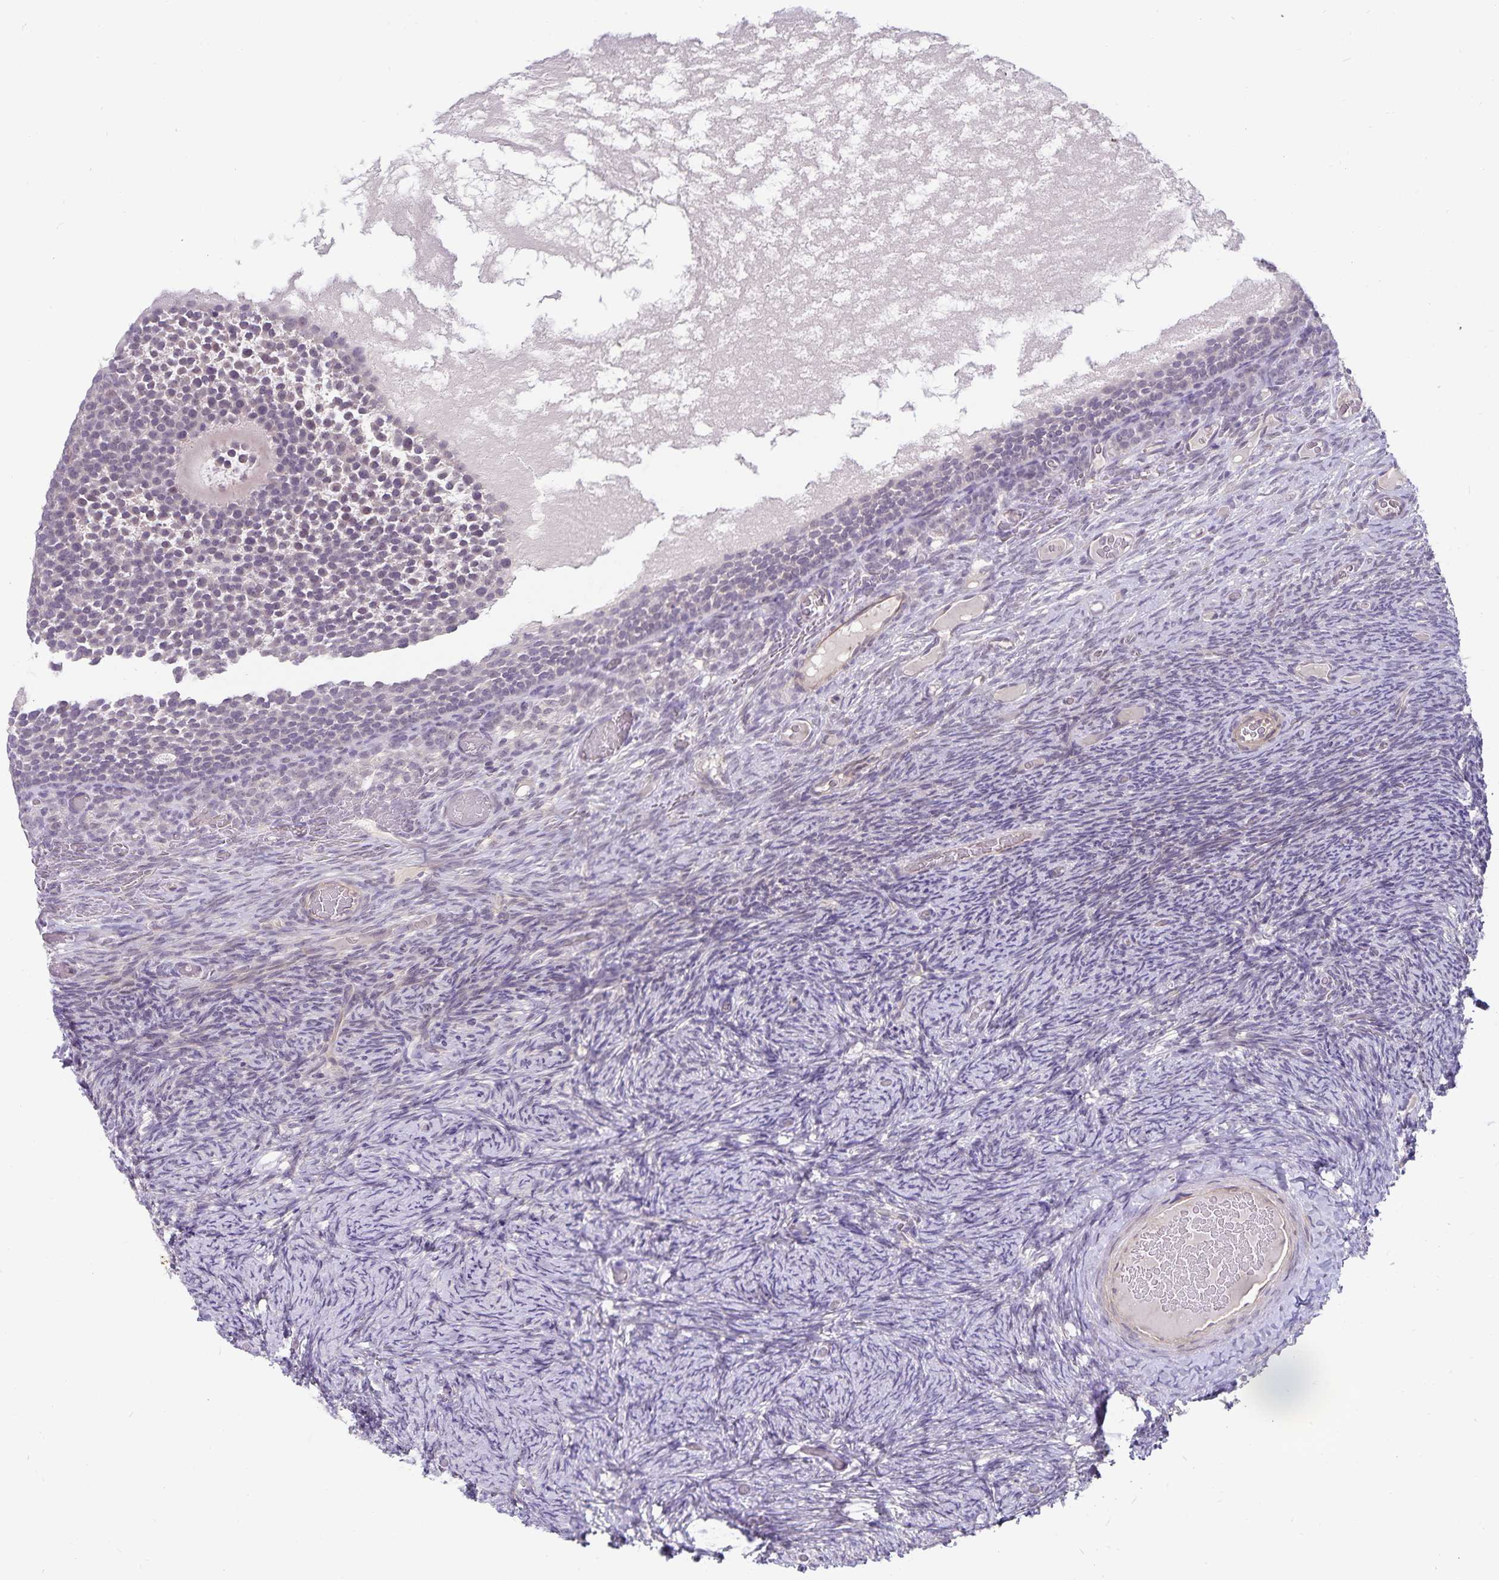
{"staining": {"intensity": "negative", "quantity": "none", "location": "none"}, "tissue": "ovary", "cell_type": "Follicle cells", "image_type": "normal", "snomed": [{"axis": "morphology", "description": "Normal tissue, NOS"}, {"axis": "topography", "description": "Ovary"}], "caption": "Ovary was stained to show a protein in brown. There is no significant positivity in follicle cells. The staining was performed using DAB (3,3'-diaminobenzidine) to visualize the protein expression in brown, while the nuclei were stained in blue with hematoxylin (Magnification: 20x).", "gene": "CDKN2B", "patient": {"sex": "female", "age": 34}}